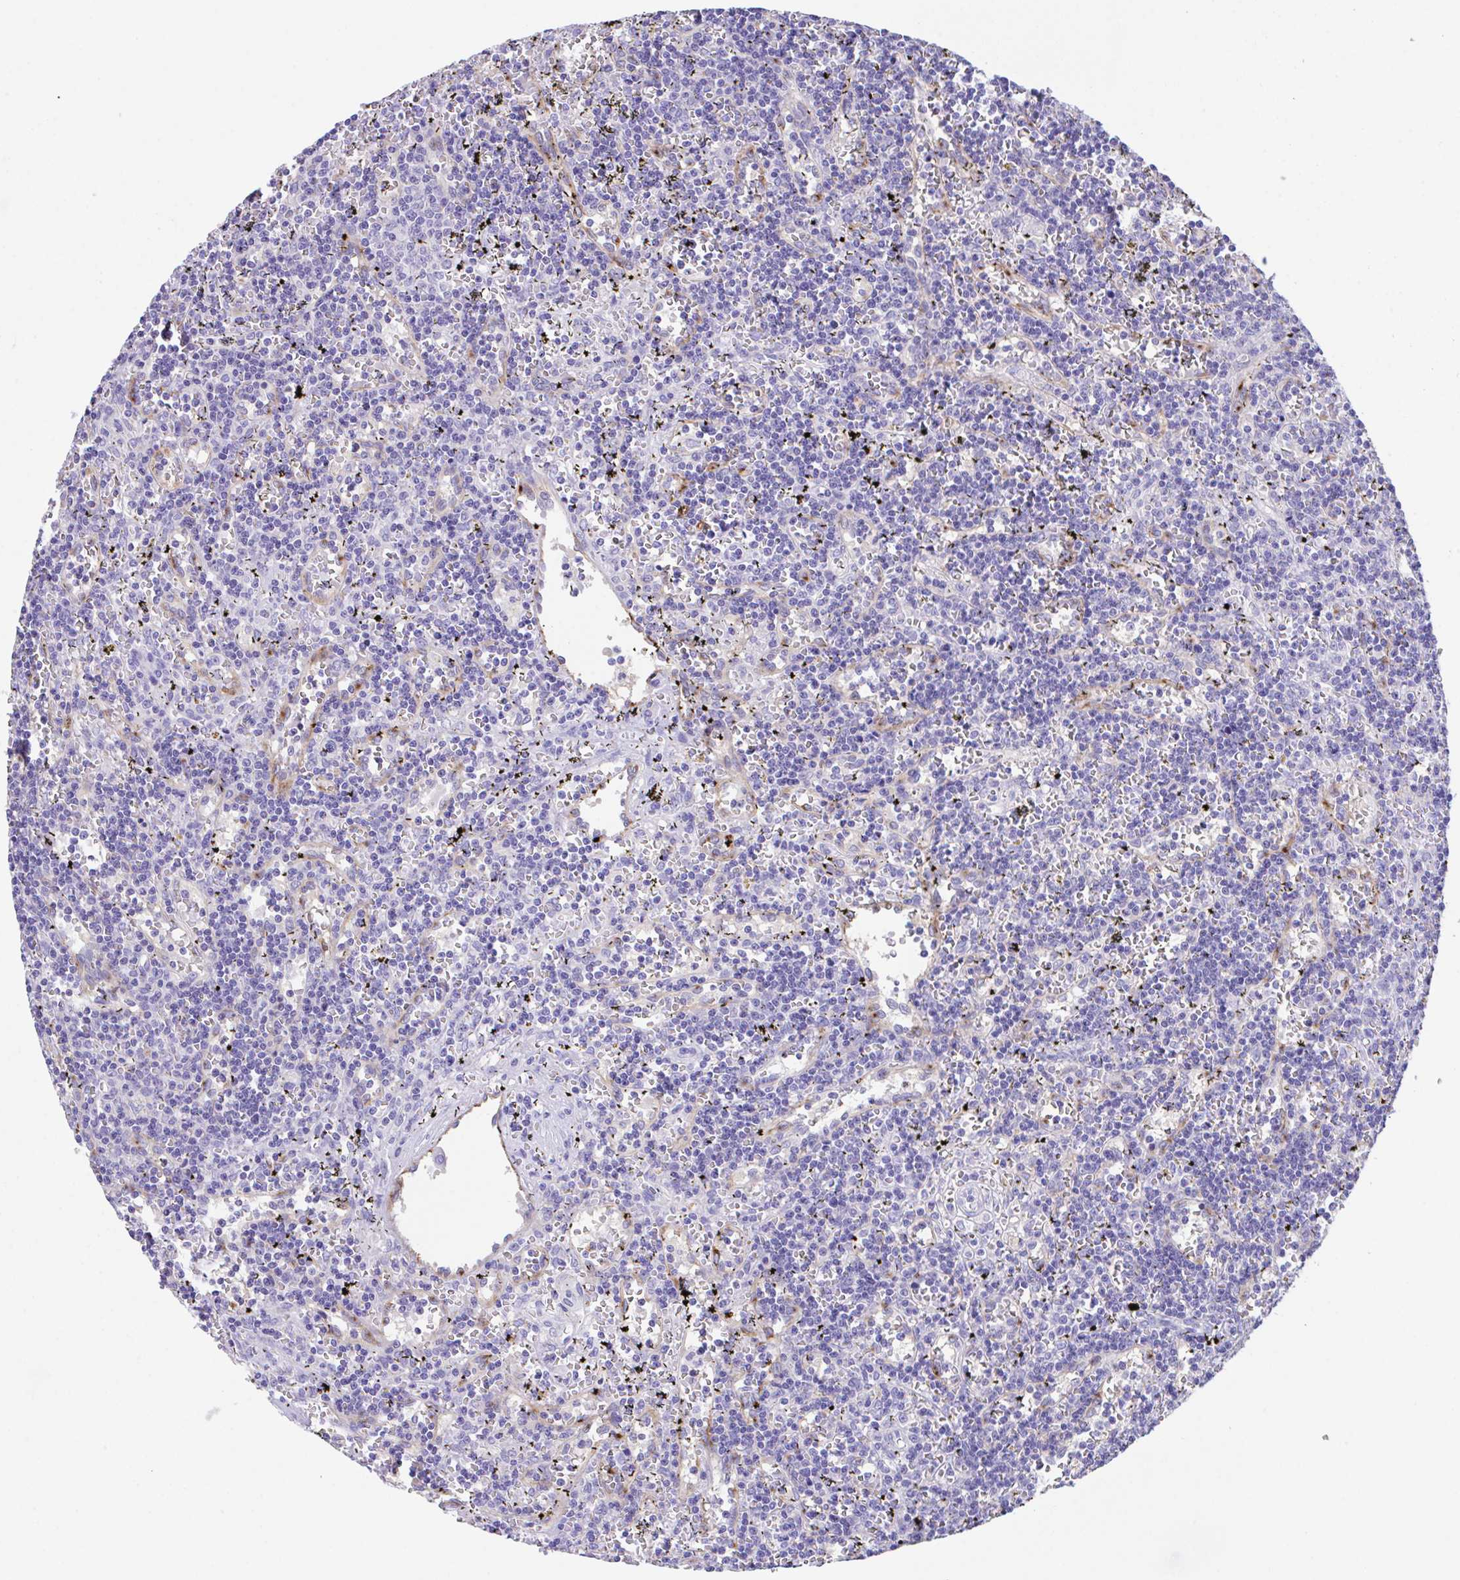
{"staining": {"intensity": "negative", "quantity": "none", "location": "none"}, "tissue": "lymphoma", "cell_type": "Tumor cells", "image_type": "cancer", "snomed": [{"axis": "morphology", "description": "Malignant lymphoma, non-Hodgkin's type, Low grade"}, {"axis": "topography", "description": "Spleen"}], "caption": "Low-grade malignant lymphoma, non-Hodgkin's type was stained to show a protein in brown. There is no significant positivity in tumor cells.", "gene": "HACD4", "patient": {"sex": "male", "age": 60}}